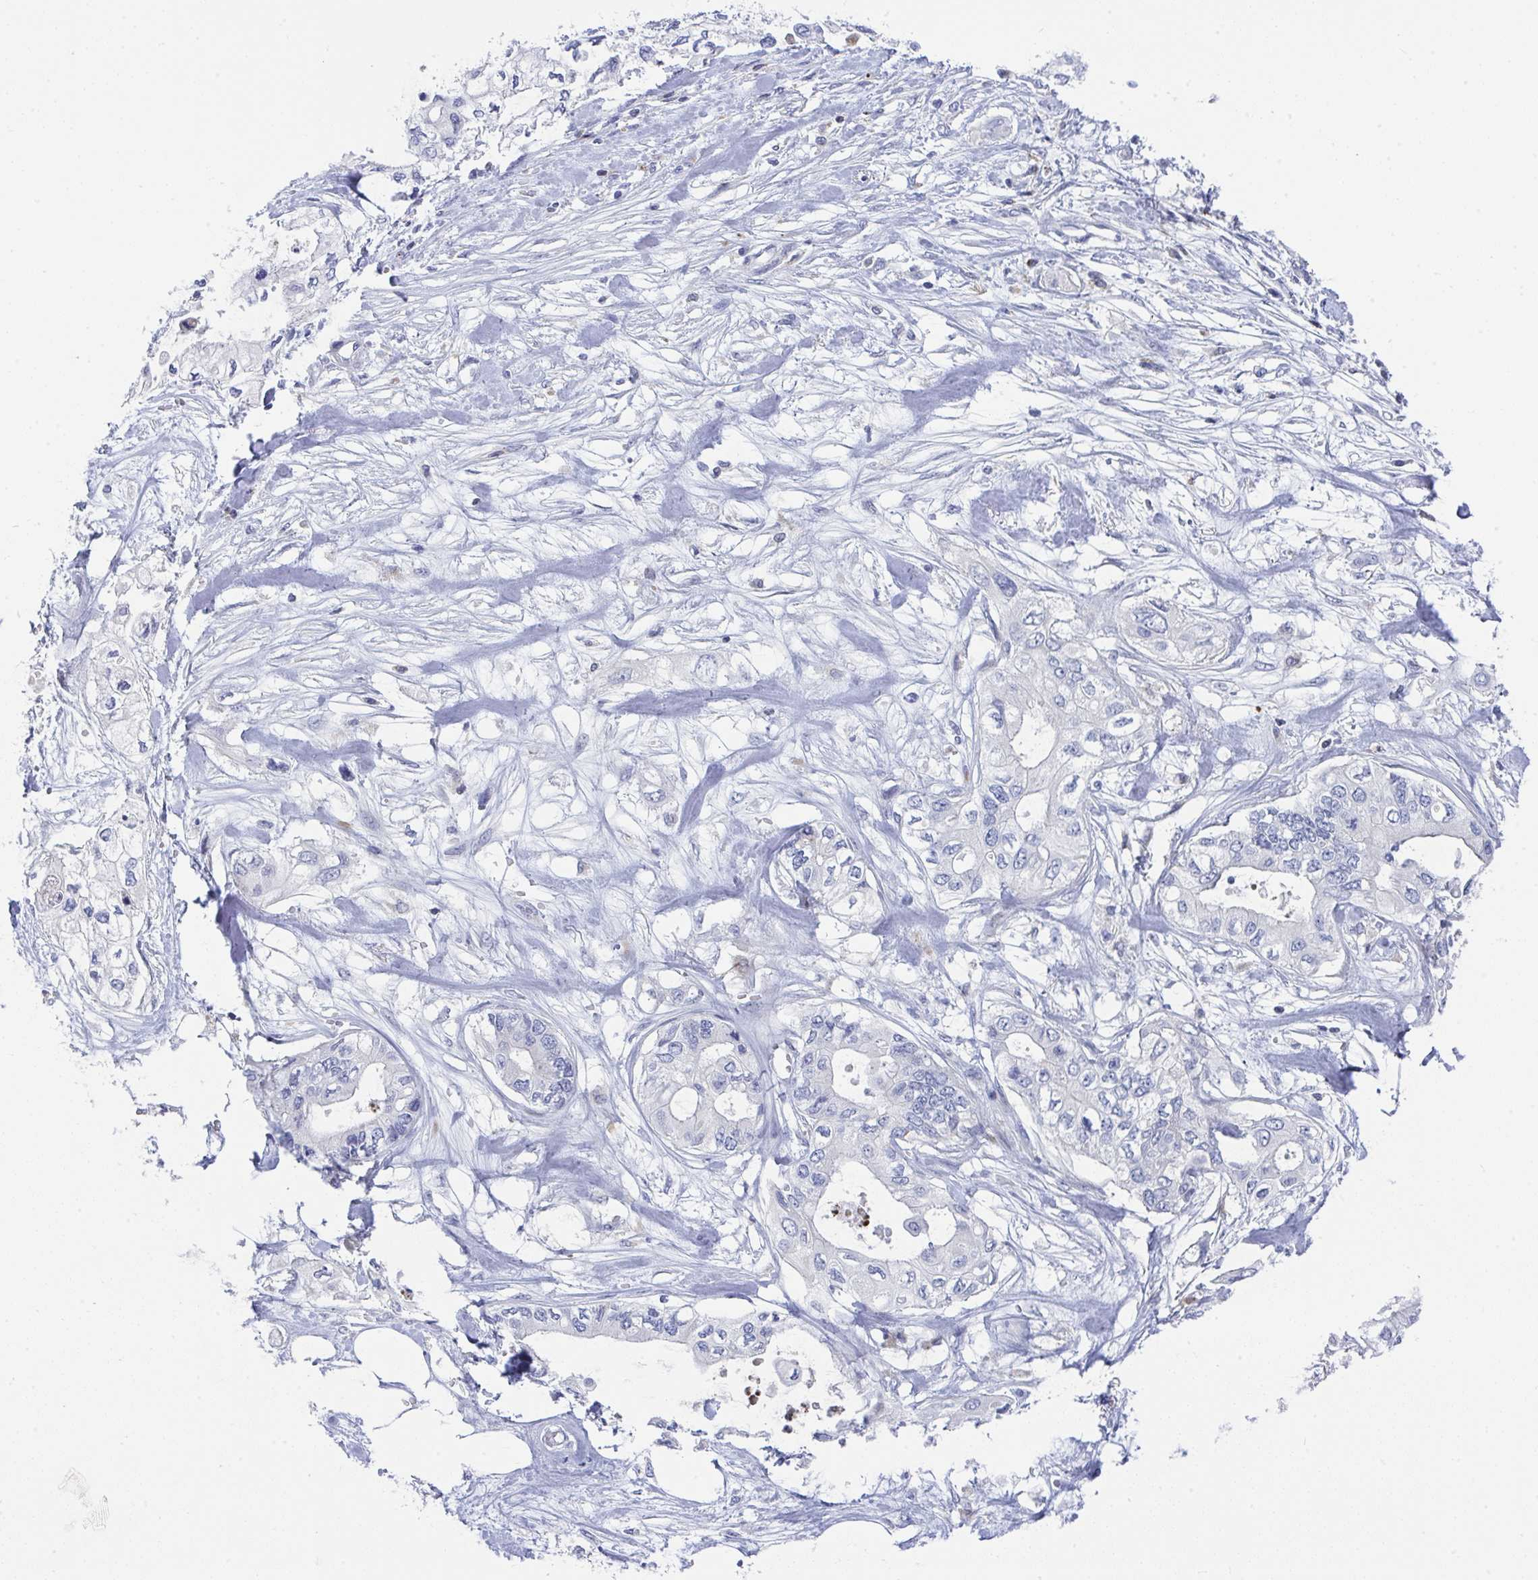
{"staining": {"intensity": "negative", "quantity": "none", "location": "none"}, "tissue": "pancreatic cancer", "cell_type": "Tumor cells", "image_type": "cancer", "snomed": [{"axis": "morphology", "description": "Adenocarcinoma, NOS"}, {"axis": "topography", "description": "Pancreas"}], "caption": "Tumor cells are negative for protein expression in human pancreatic cancer. (DAB (3,3'-diaminobenzidine) immunohistochemistry (IHC) visualized using brightfield microscopy, high magnification).", "gene": "AOC2", "patient": {"sex": "female", "age": 63}}